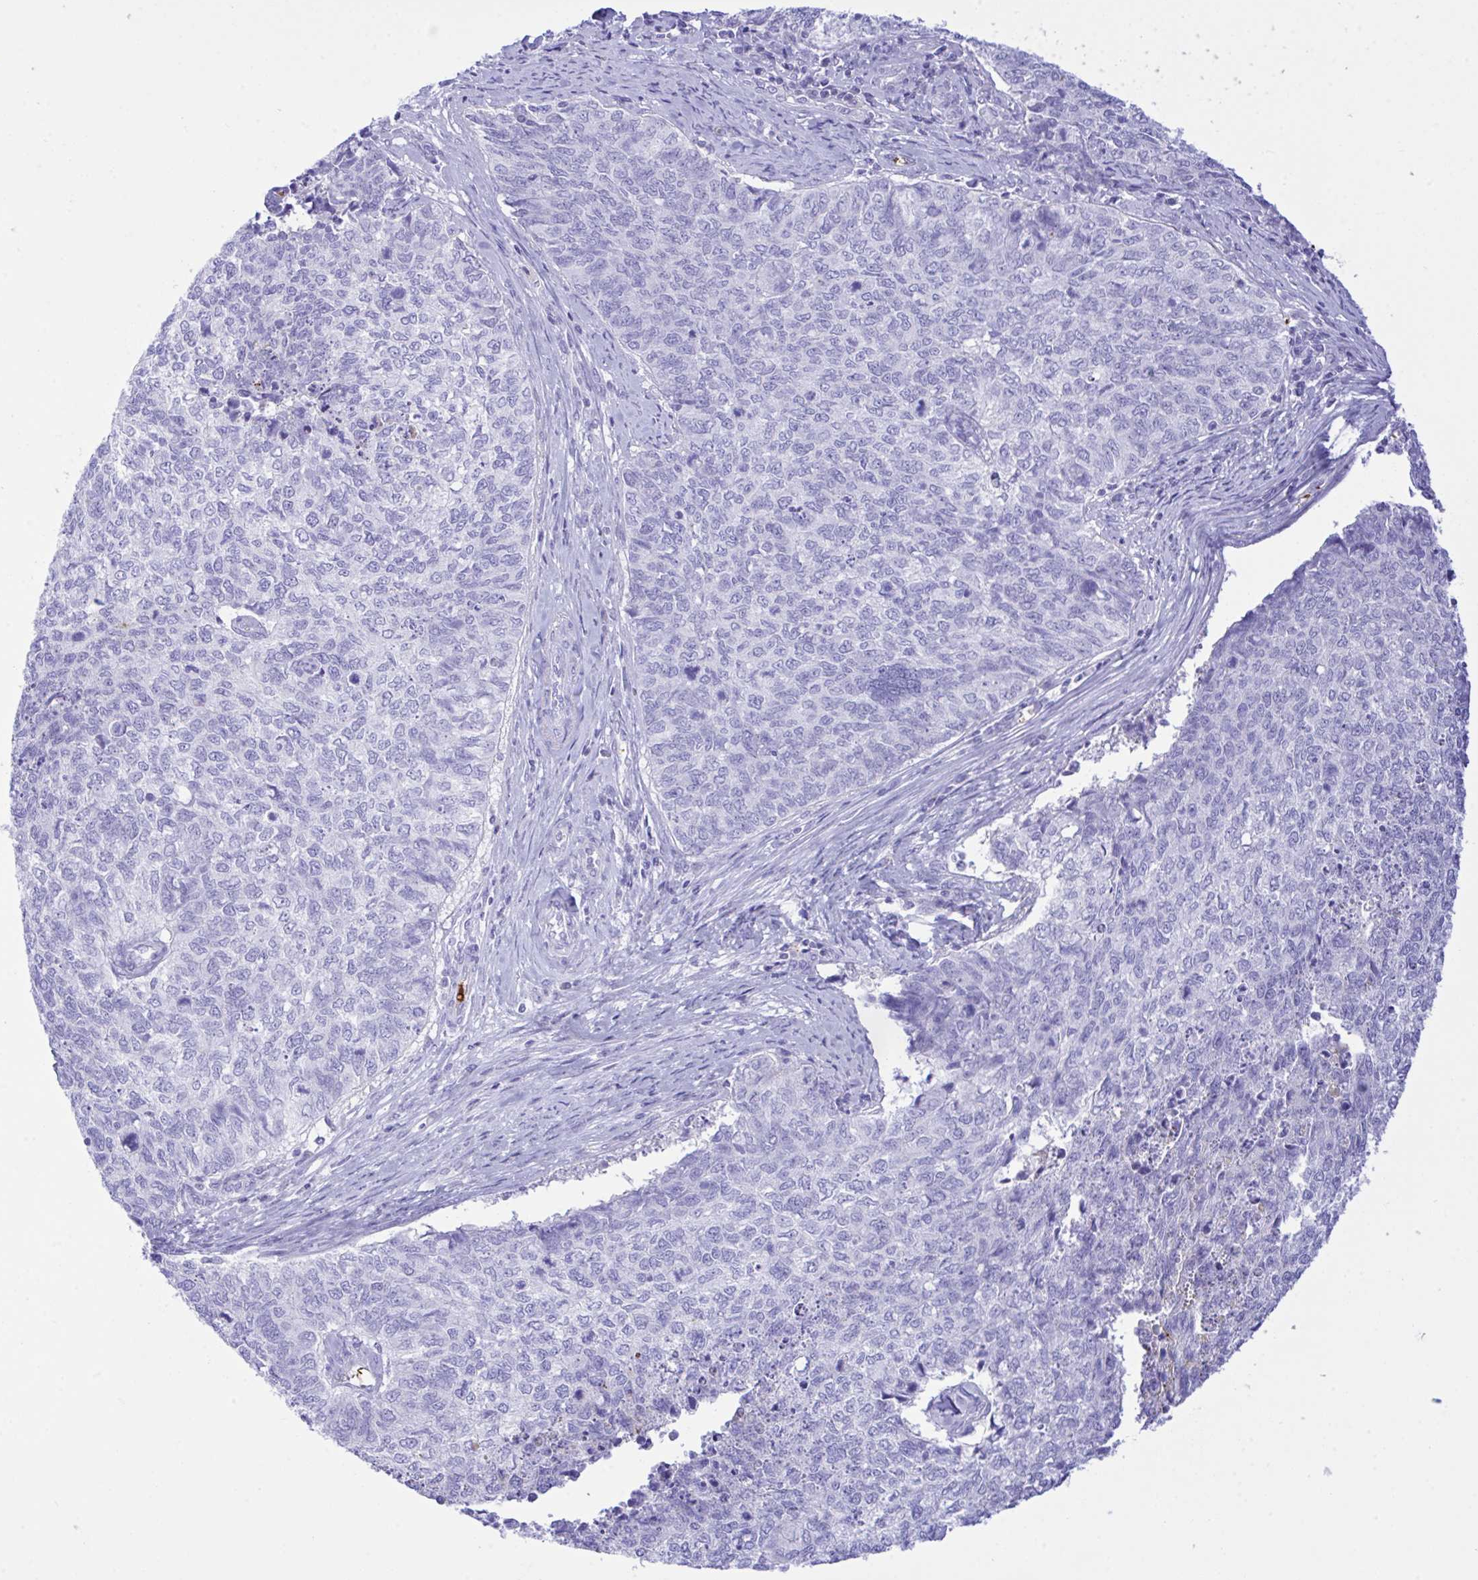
{"staining": {"intensity": "negative", "quantity": "none", "location": "none"}, "tissue": "cervical cancer", "cell_type": "Tumor cells", "image_type": "cancer", "snomed": [{"axis": "morphology", "description": "Adenocarcinoma, NOS"}, {"axis": "topography", "description": "Cervix"}], "caption": "High power microscopy histopathology image of an IHC photomicrograph of adenocarcinoma (cervical), revealing no significant expression in tumor cells. (DAB (3,3'-diaminobenzidine) IHC visualized using brightfield microscopy, high magnification).", "gene": "ZNF221", "patient": {"sex": "female", "age": 63}}